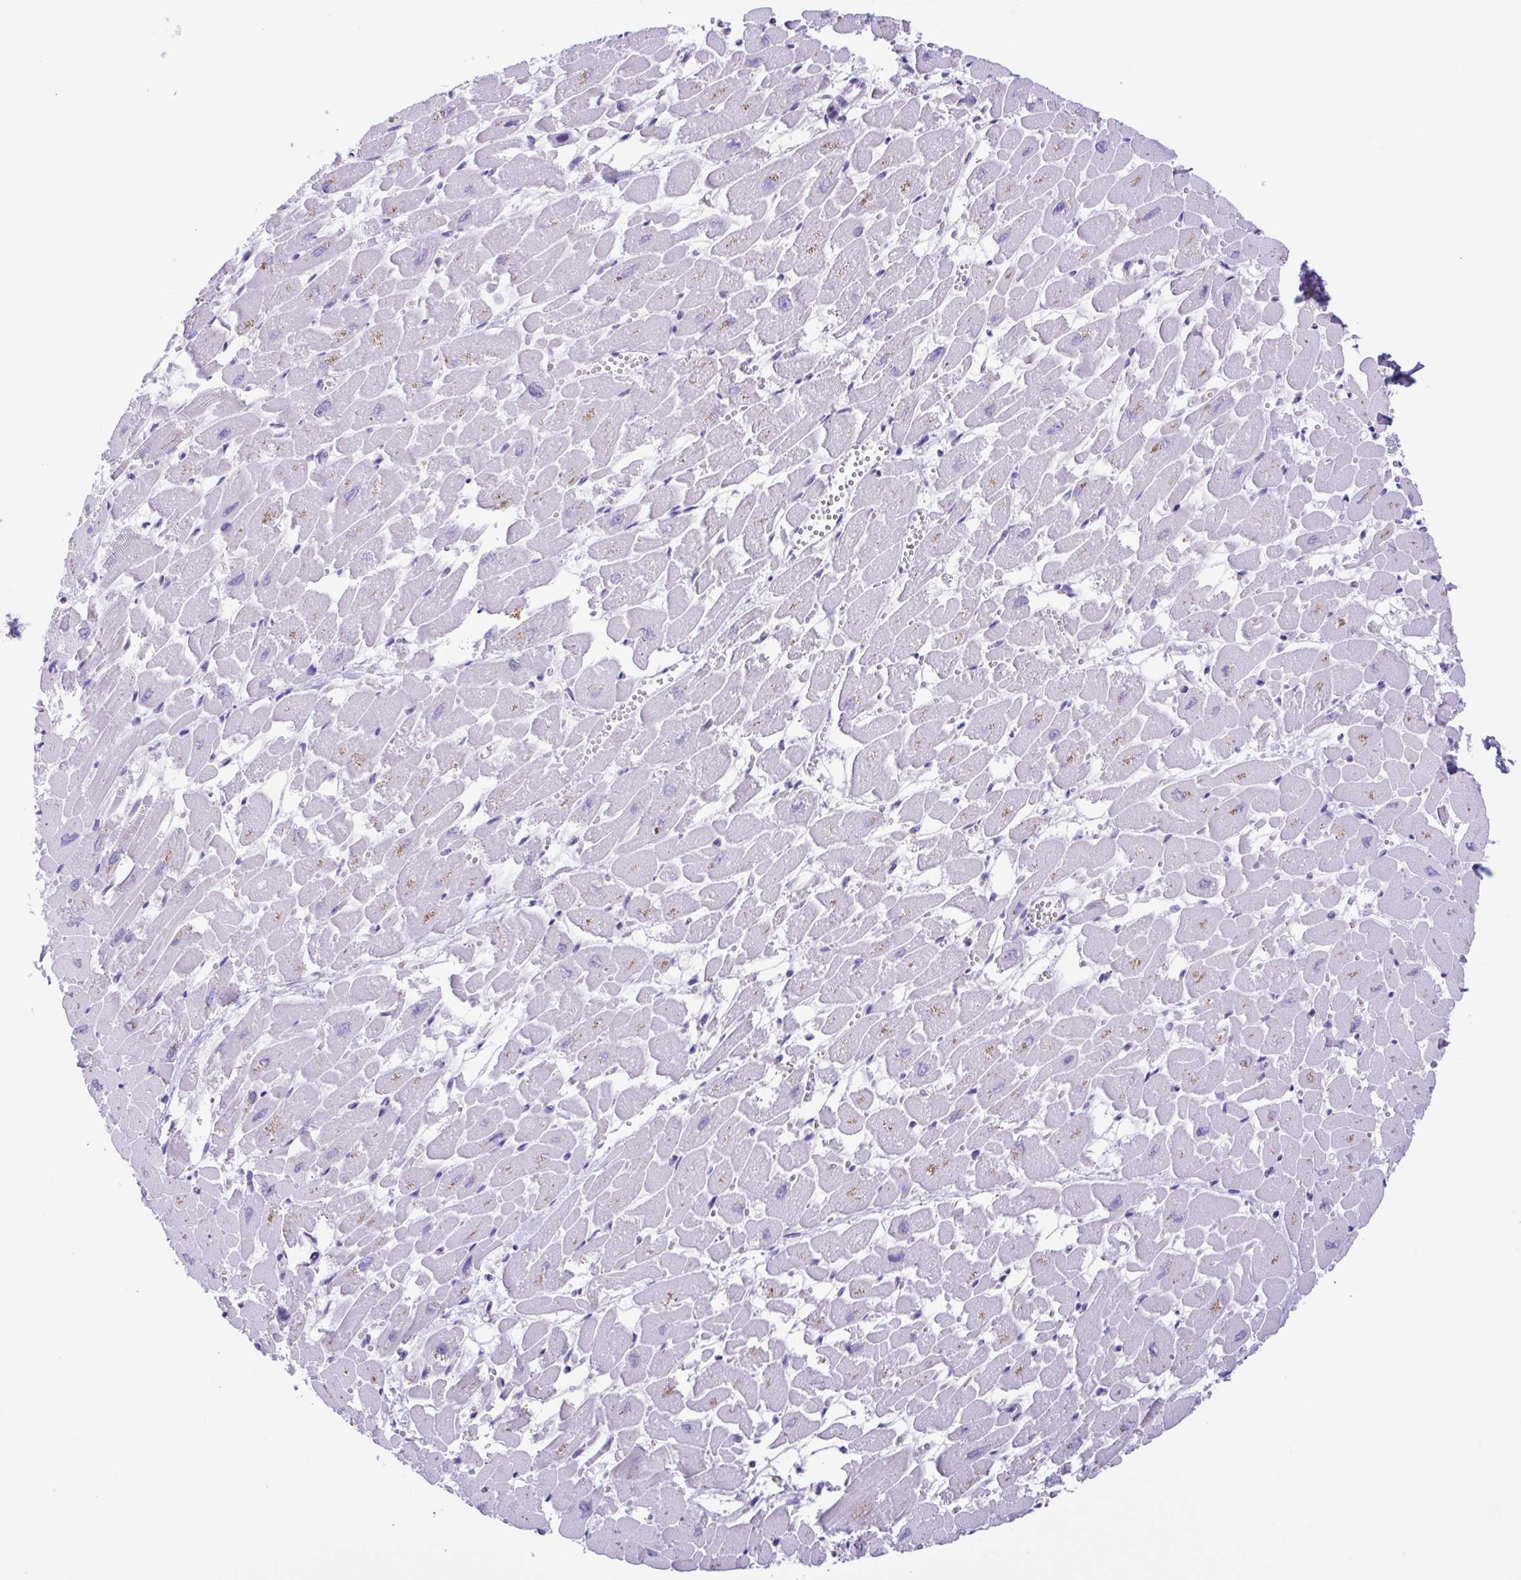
{"staining": {"intensity": "negative", "quantity": "none", "location": "none"}, "tissue": "heart muscle", "cell_type": "Cardiomyocytes", "image_type": "normal", "snomed": [{"axis": "morphology", "description": "Normal tissue, NOS"}, {"axis": "topography", "description": "Heart"}], "caption": "High power microscopy micrograph of an immunohistochemistry histopathology image of normal heart muscle, revealing no significant staining in cardiomyocytes.", "gene": "ISM2", "patient": {"sex": "female", "age": 52}}